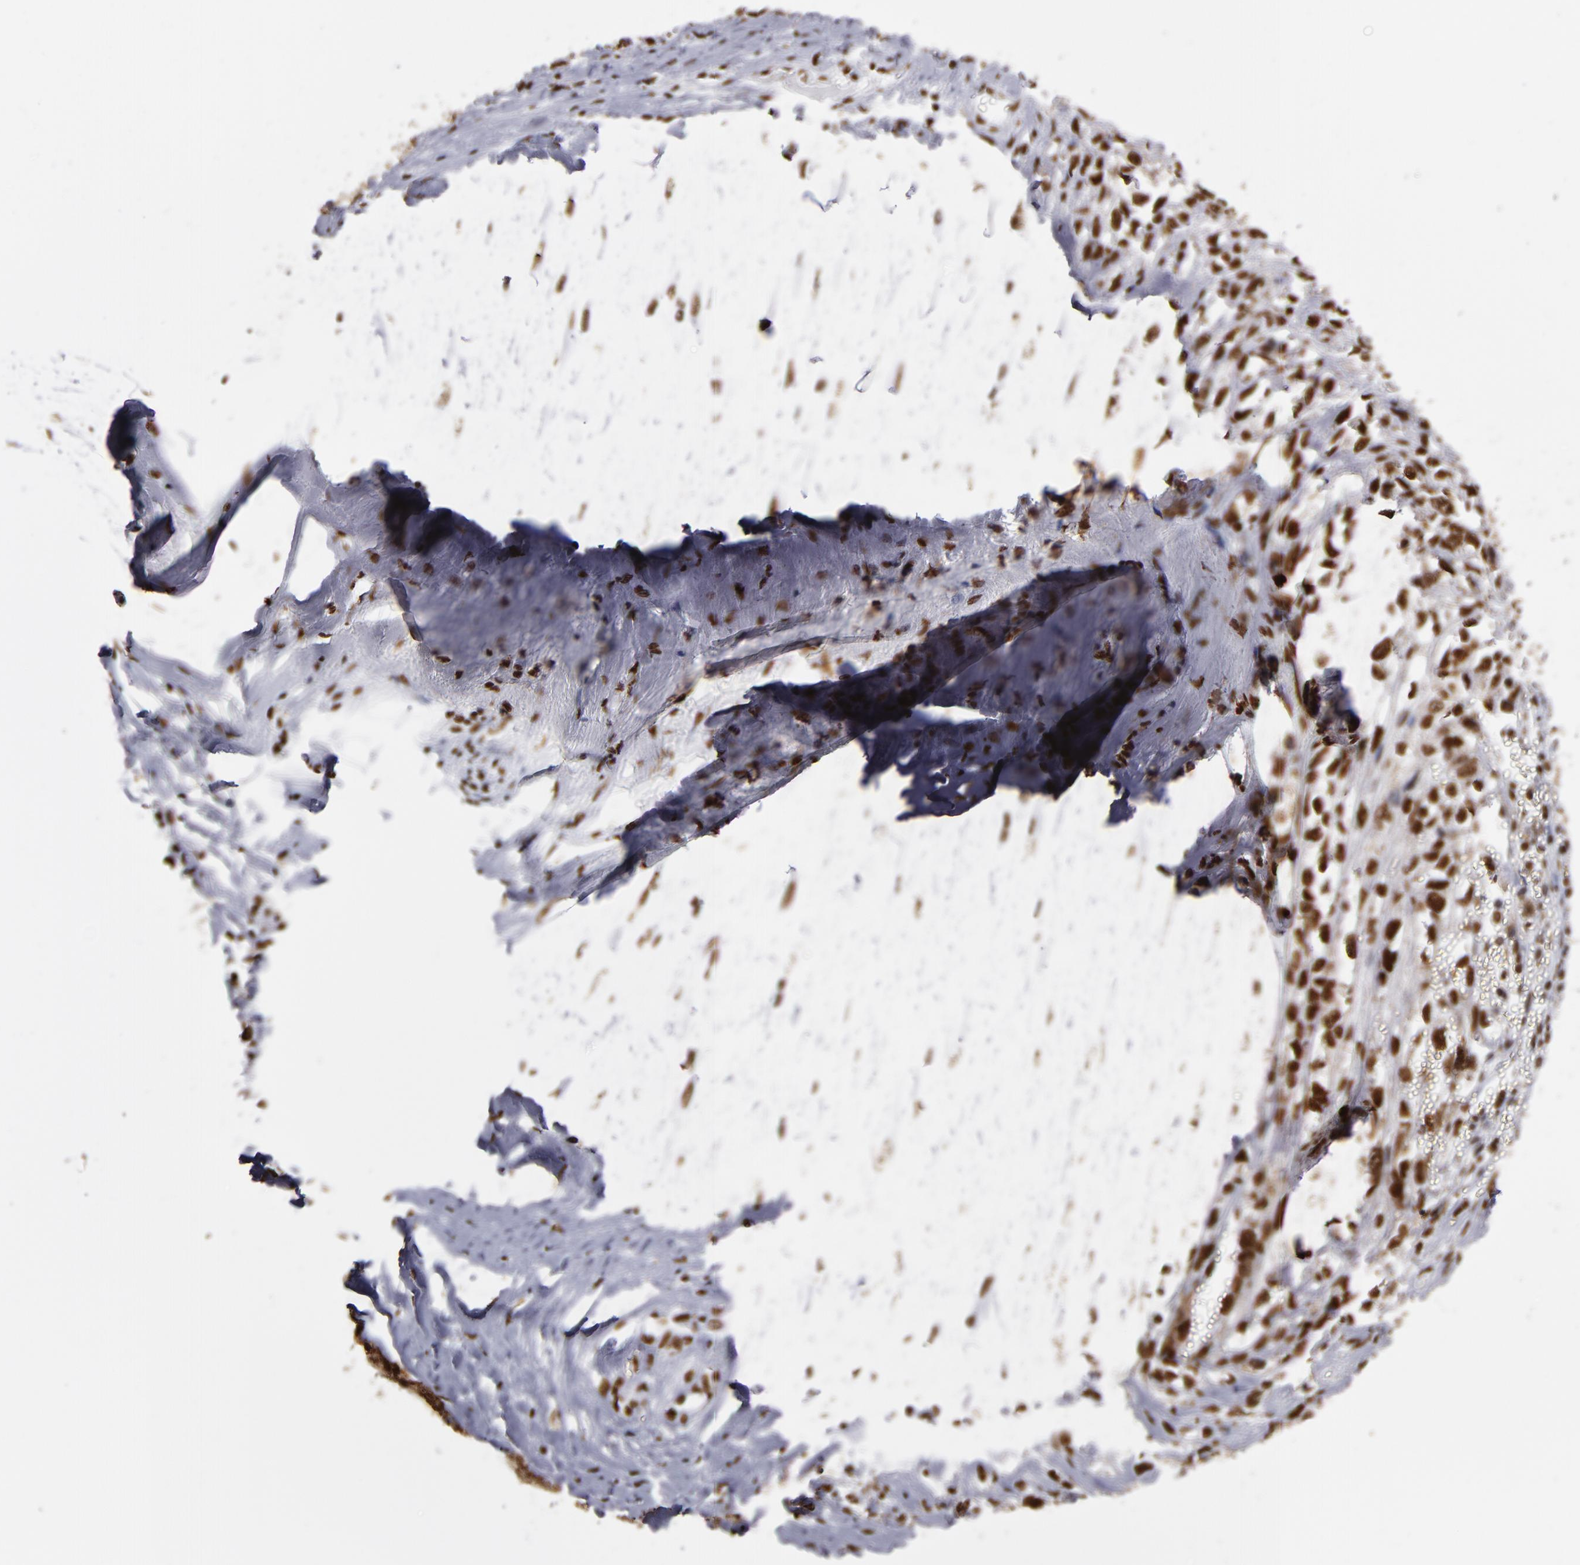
{"staining": {"intensity": "strong", "quantity": ">75%", "location": "nuclear"}, "tissue": "melanoma", "cell_type": "Tumor cells", "image_type": "cancer", "snomed": [{"axis": "morphology", "description": "Malignant melanoma, Metastatic site"}, {"axis": "topography", "description": "Lymph node"}], "caption": "Brown immunohistochemical staining in human melanoma displays strong nuclear staining in about >75% of tumor cells.", "gene": "MRE11", "patient": {"sex": "male", "age": 59}}